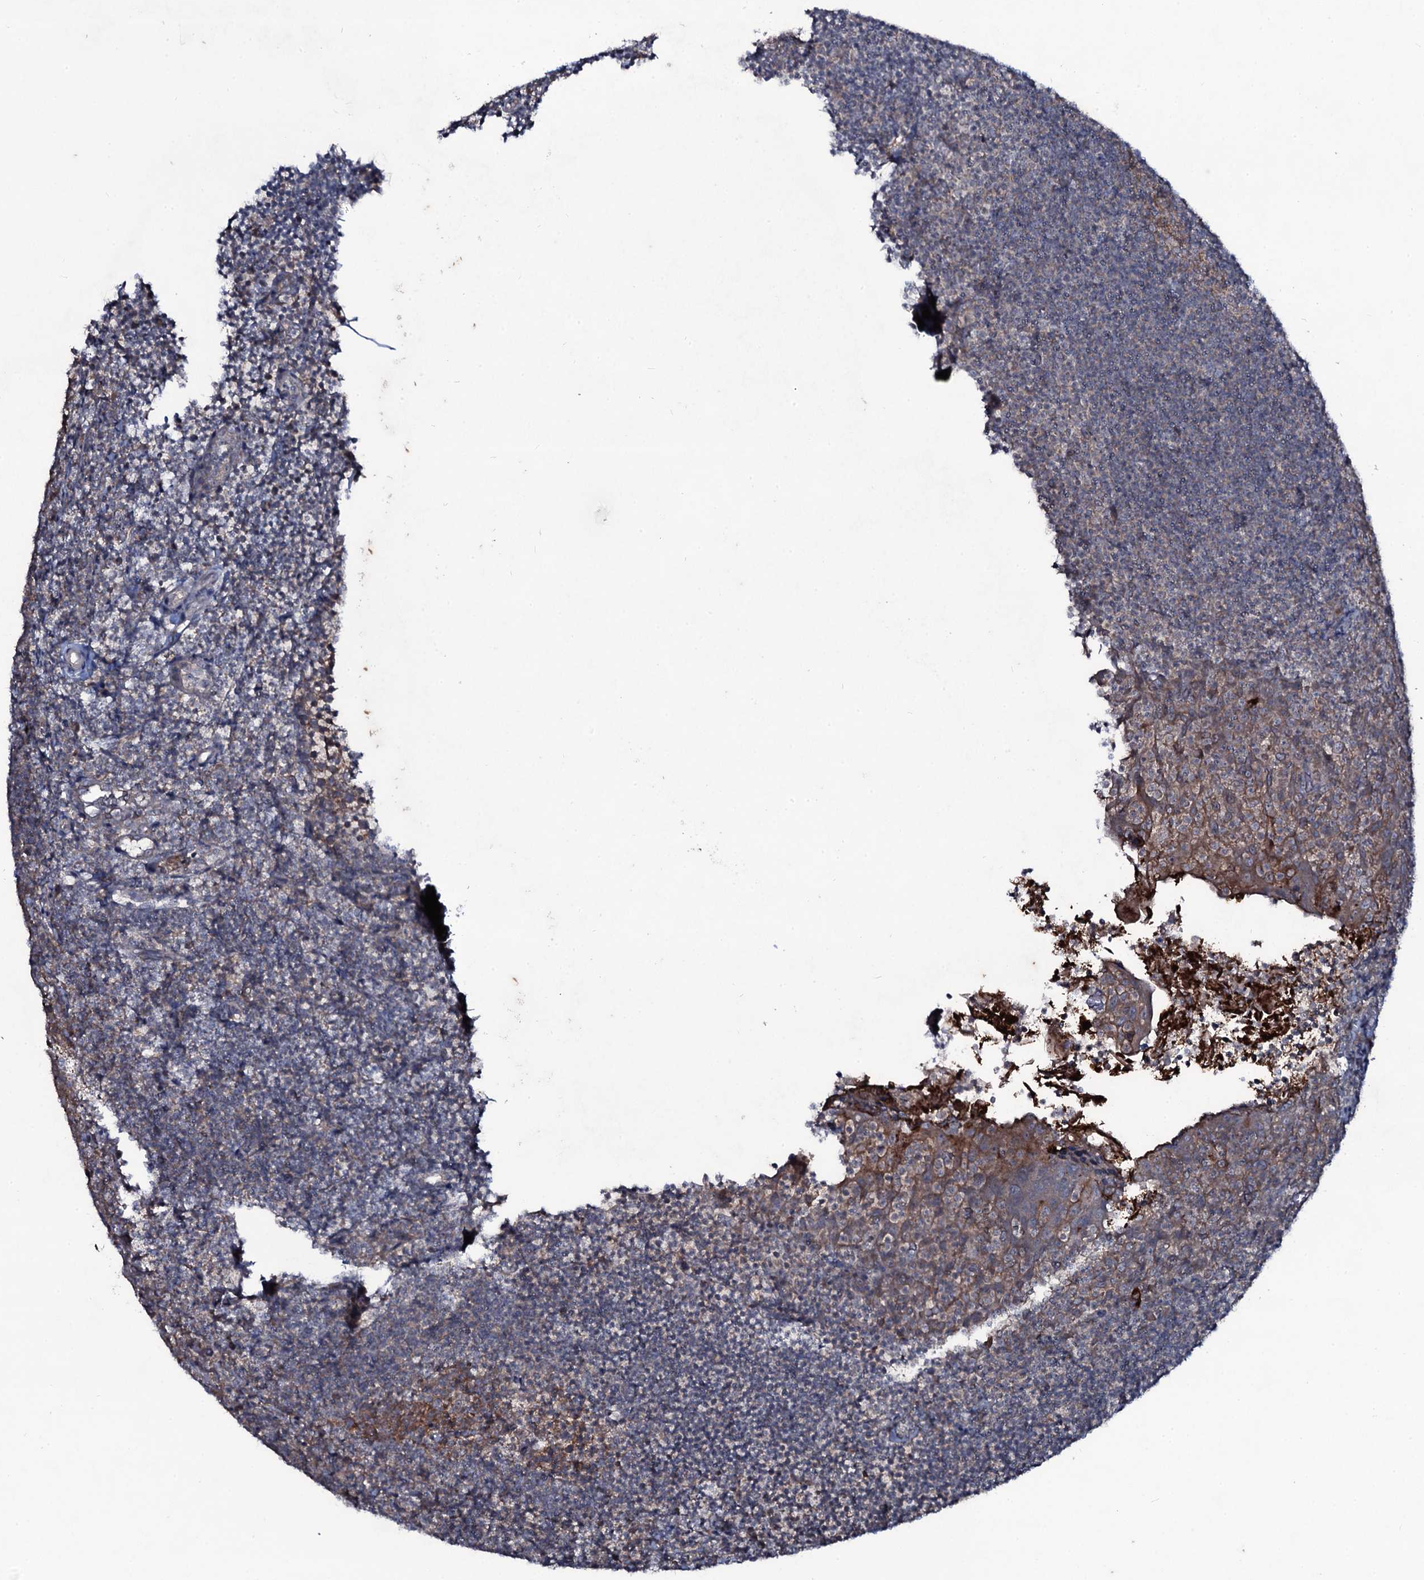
{"staining": {"intensity": "moderate", "quantity": ">75%", "location": "cytoplasmic/membranous"}, "tissue": "tonsil", "cell_type": "Germinal center cells", "image_type": "normal", "snomed": [{"axis": "morphology", "description": "Normal tissue, NOS"}, {"axis": "topography", "description": "Tonsil"}], "caption": "Protein expression analysis of benign tonsil demonstrates moderate cytoplasmic/membranous expression in approximately >75% of germinal center cells.", "gene": "SNAP23", "patient": {"sex": "female", "age": 10}}